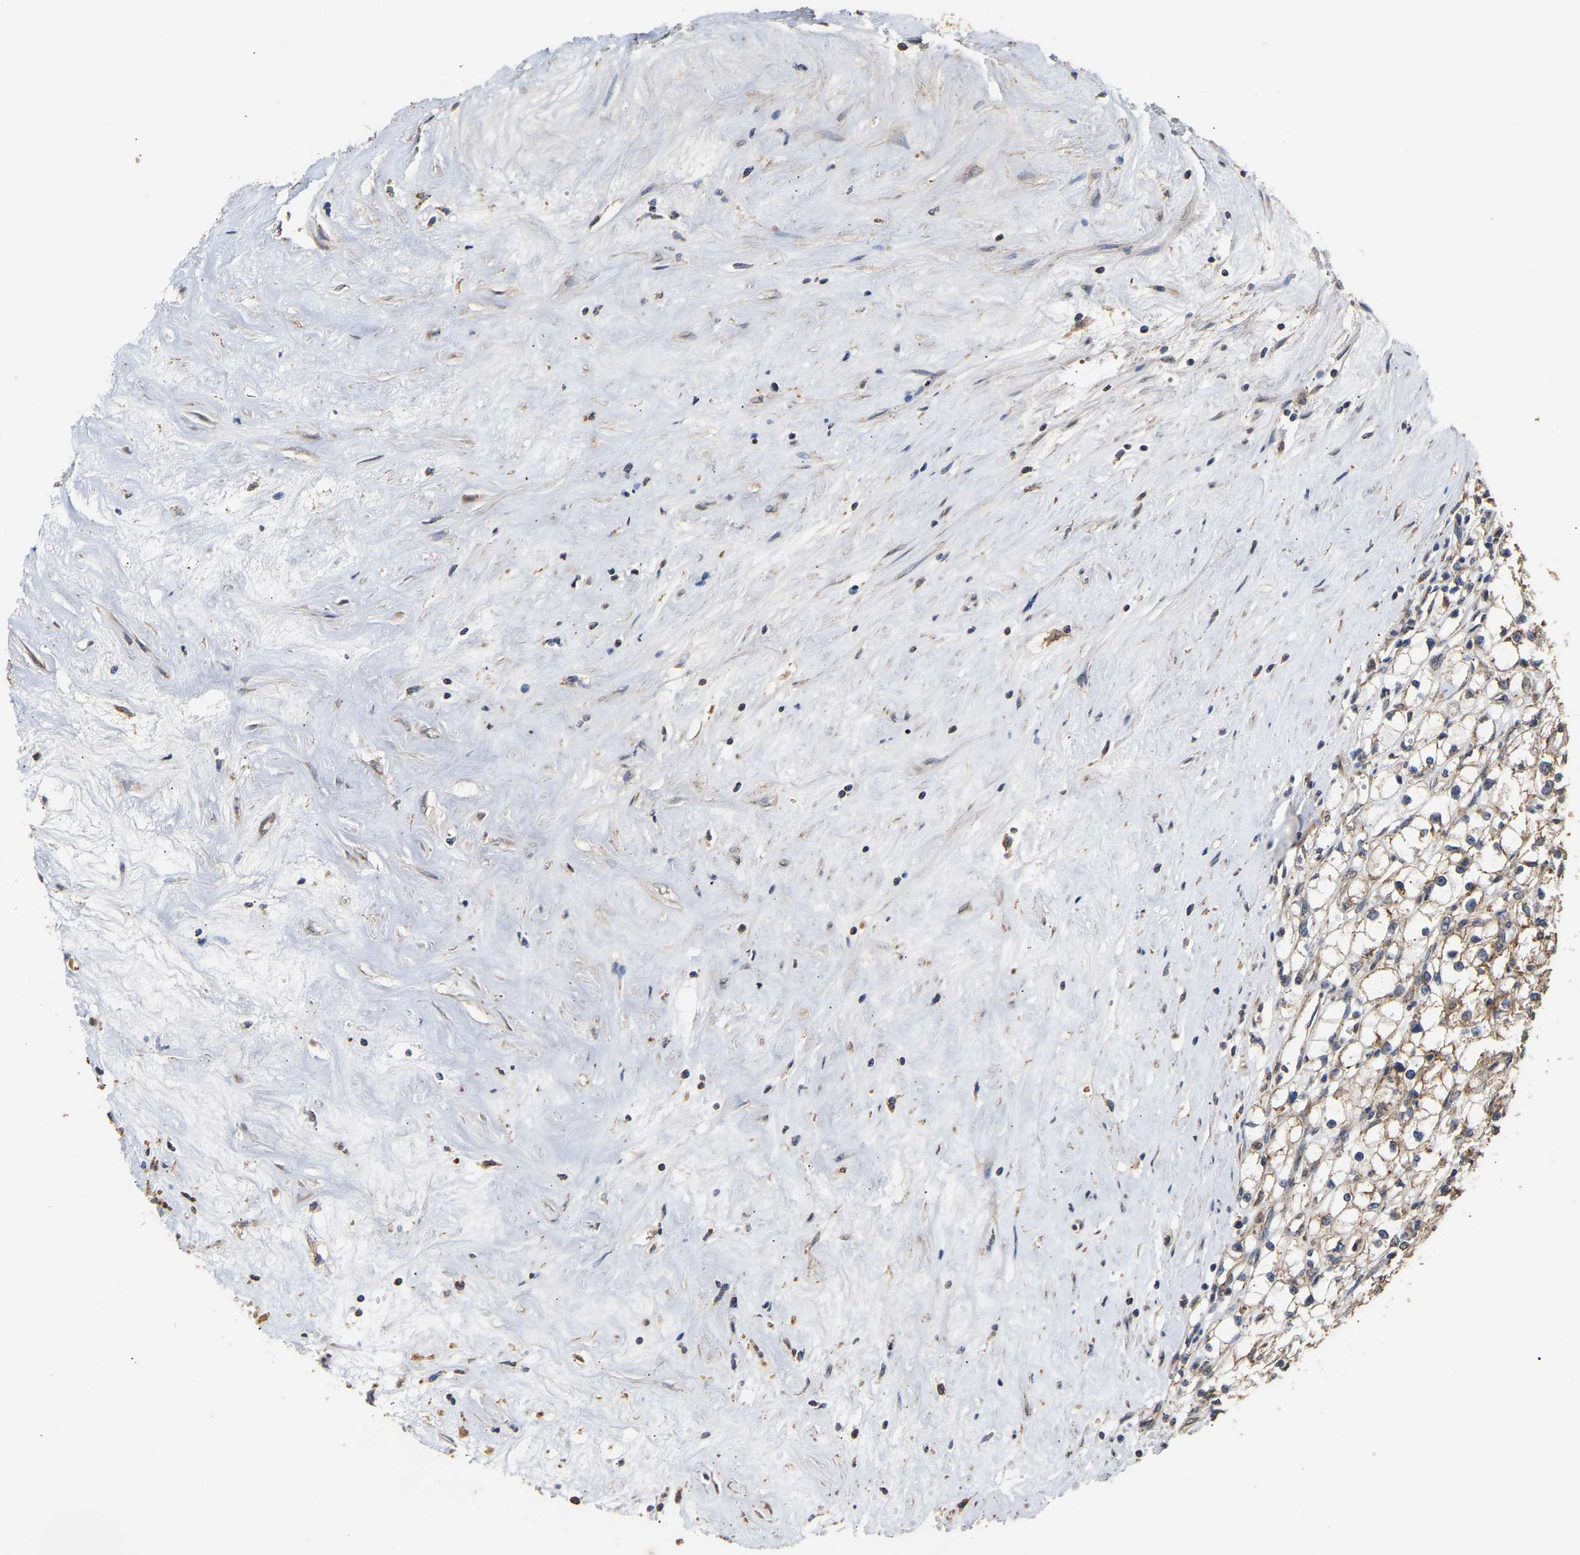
{"staining": {"intensity": "weak", "quantity": "<25%", "location": "cytoplasmic/membranous"}, "tissue": "renal cancer", "cell_type": "Tumor cells", "image_type": "cancer", "snomed": [{"axis": "morphology", "description": "Adenocarcinoma, NOS"}, {"axis": "topography", "description": "Kidney"}], "caption": "The IHC photomicrograph has no significant expression in tumor cells of renal cancer tissue. (Stains: DAB IHC with hematoxylin counter stain, Microscopy: brightfield microscopy at high magnification).", "gene": "ZNF26", "patient": {"sex": "male", "age": 56}}